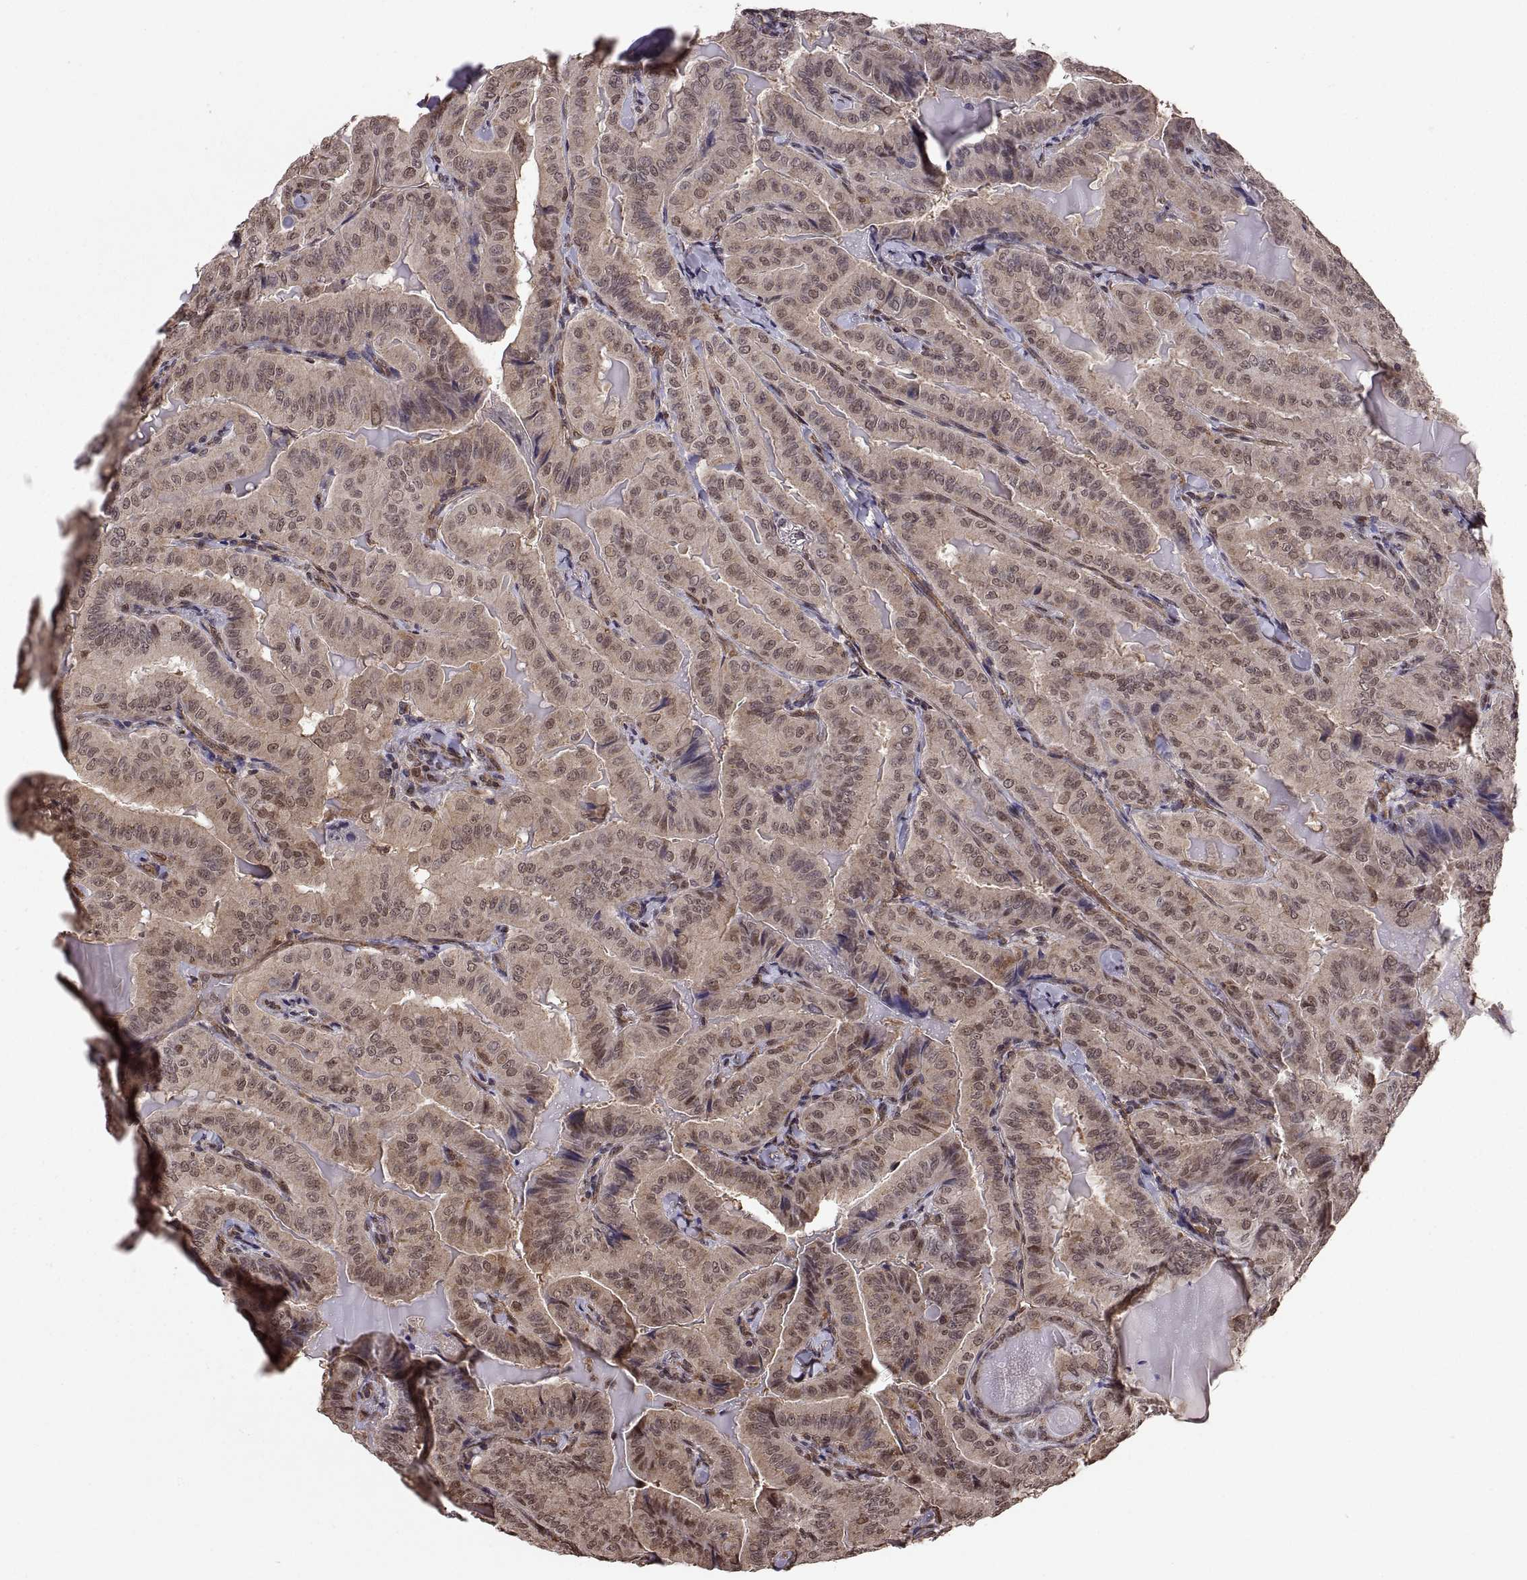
{"staining": {"intensity": "weak", "quantity": ">75%", "location": "cytoplasmic/membranous"}, "tissue": "thyroid cancer", "cell_type": "Tumor cells", "image_type": "cancer", "snomed": [{"axis": "morphology", "description": "Papillary adenocarcinoma, NOS"}, {"axis": "topography", "description": "Thyroid gland"}], "caption": "Papillary adenocarcinoma (thyroid) tissue reveals weak cytoplasmic/membranous expression in about >75% of tumor cells", "gene": "ARRB1", "patient": {"sex": "female", "age": 68}}